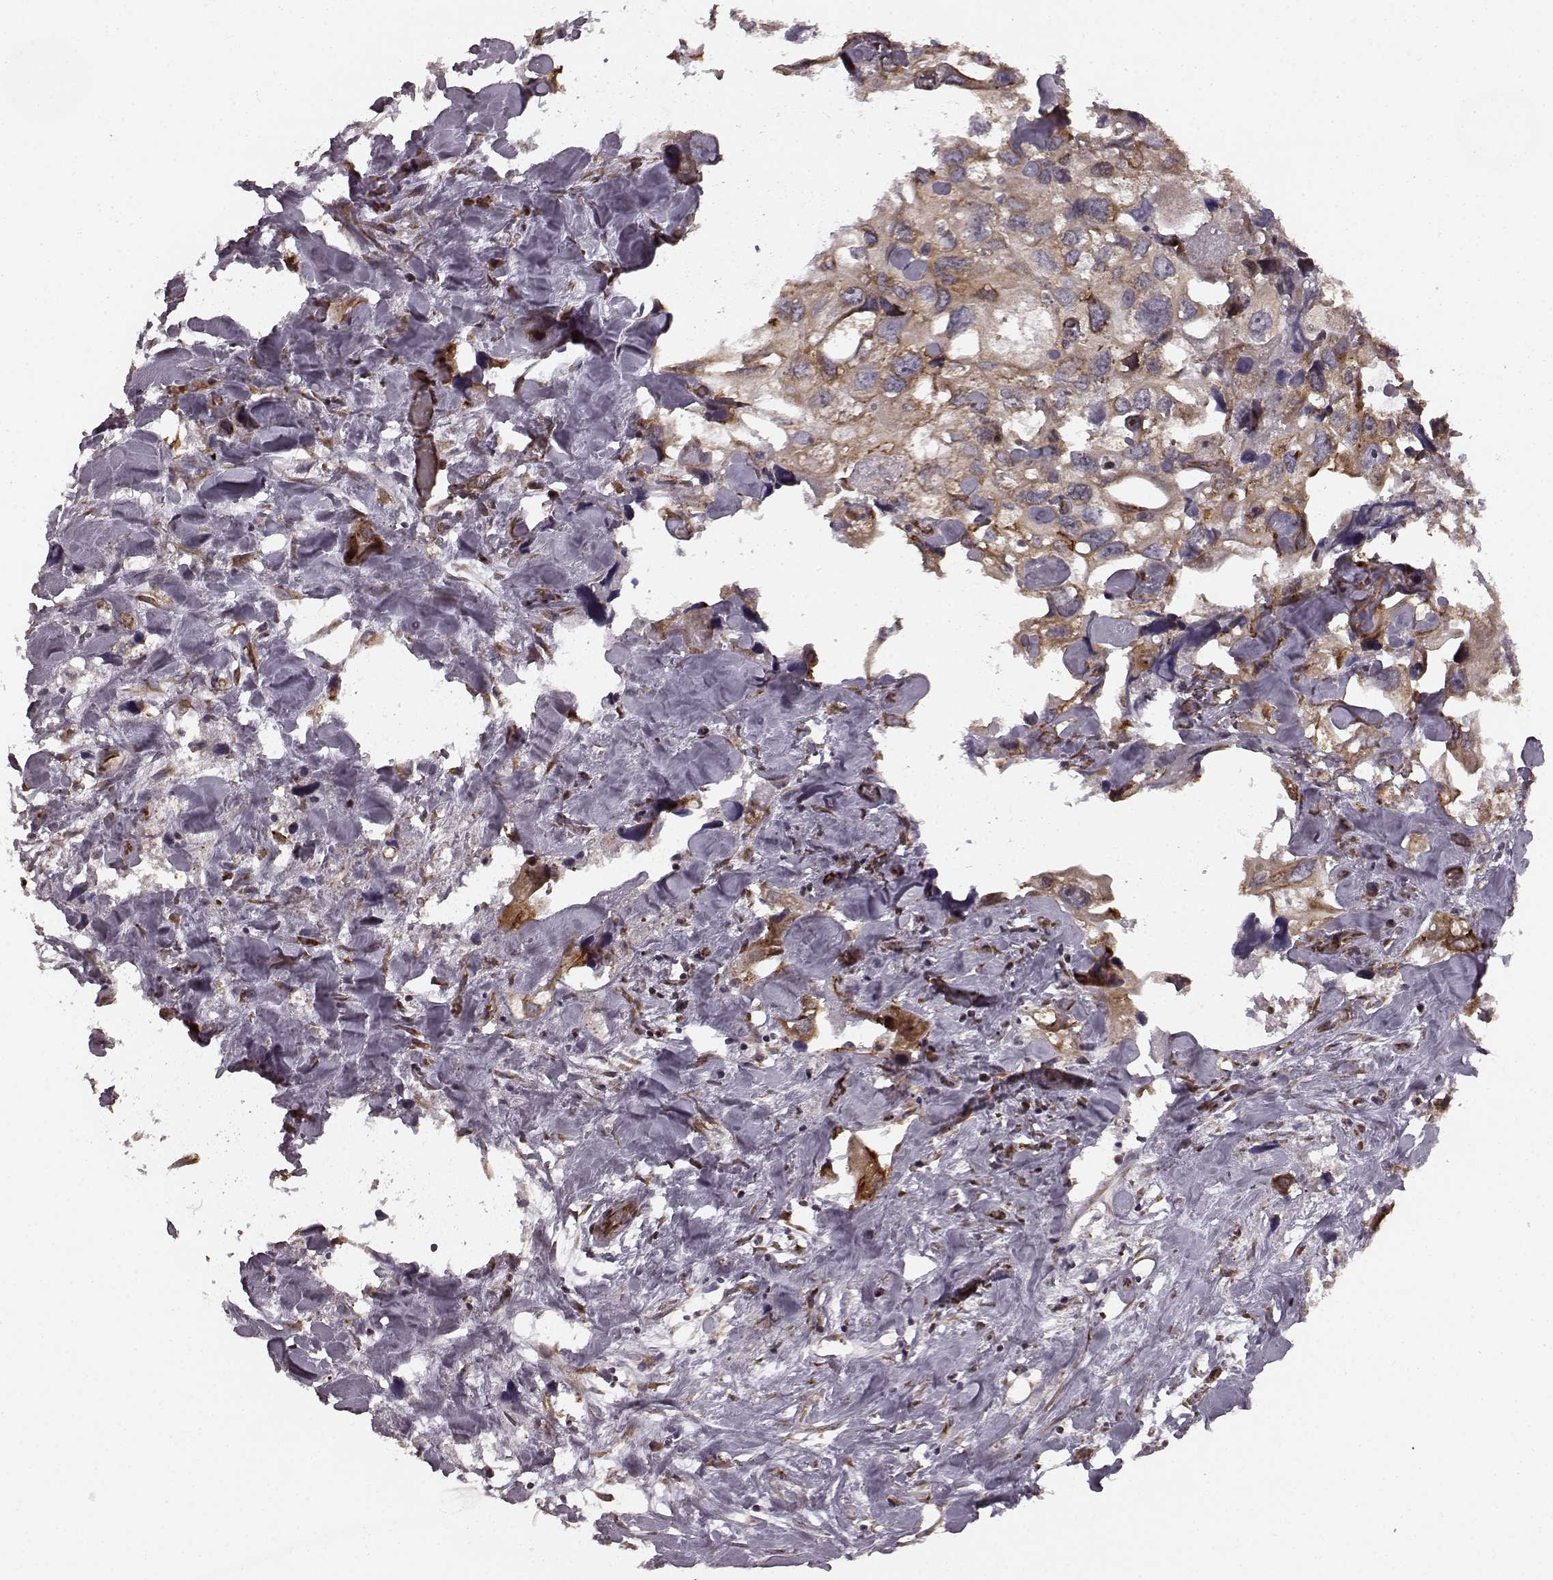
{"staining": {"intensity": "weak", "quantity": ">75%", "location": "cytoplasmic/membranous"}, "tissue": "urothelial cancer", "cell_type": "Tumor cells", "image_type": "cancer", "snomed": [{"axis": "morphology", "description": "Urothelial carcinoma, High grade"}, {"axis": "topography", "description": "Urinary bladder"}], "caption": "The image displays immunohistochemical staining of high-grade urothelial carcinoma. There is weak cytoplasmic/membranous staining is appreciated in approximately >75% of tumor cells.", "gene": "TMEM14A", "patient": {"sex": "male", "age": 59}}